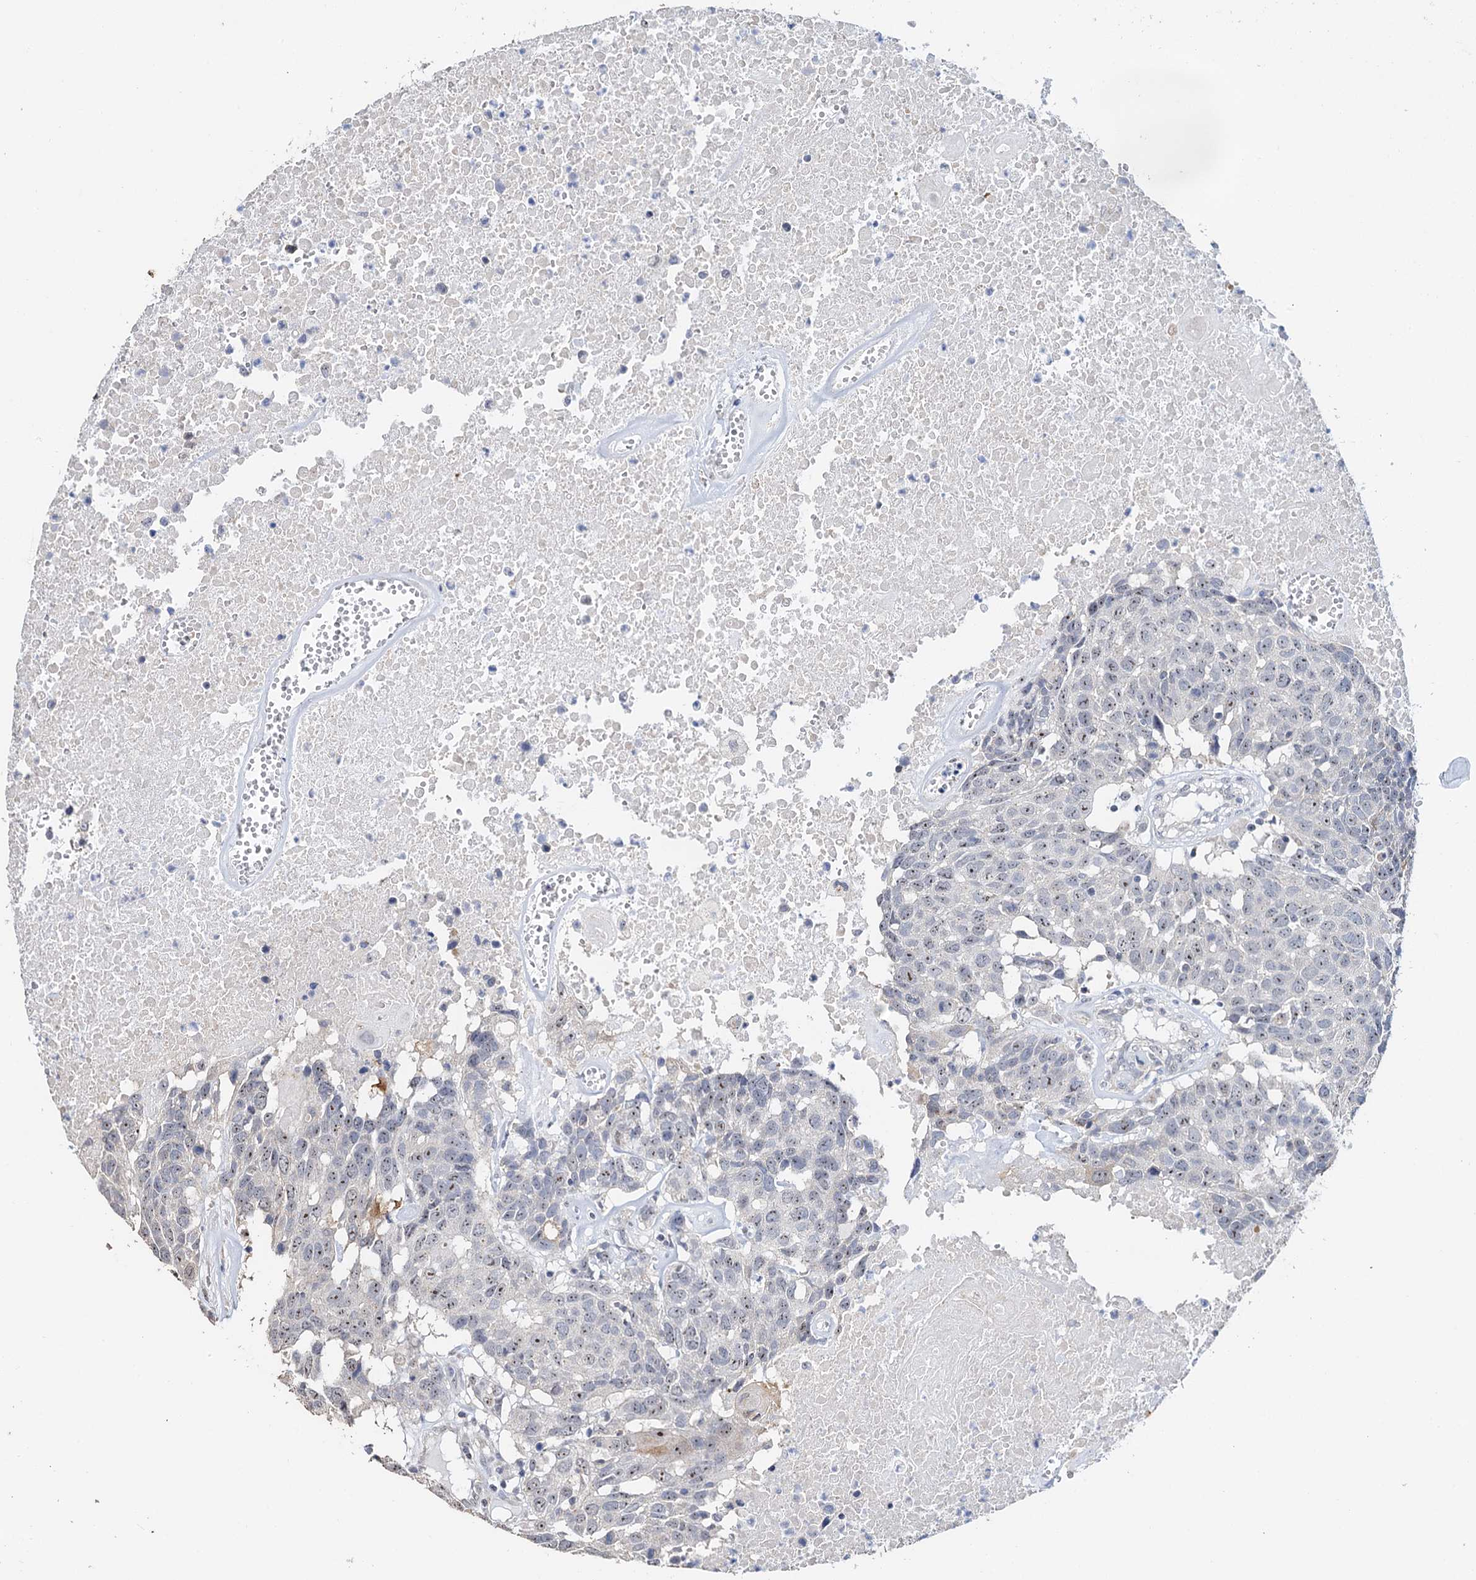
{"staining": {"intensity": "weak", "quantity": "25%-75%", "location": "nuclear"}, "tissue": "head and neck cancer", "cell_type": "Tumor cells", "image_type": "cancer", "snomed": [{"axis": "morphology", "description": "Squamous cell carcinoma, NOS"}, {"axis": "topography", "description": "Head-Neck"}], "caption": "Weak nuclear positivity is identified in about 25%-75% of tumor cells in squamous cell carcinoma (head and neck). (brown staining indicates protein expression, while blue staining denotes nuclei).", "gene": "C2CD3", "patient": {"sex": "male", "age": 66}}